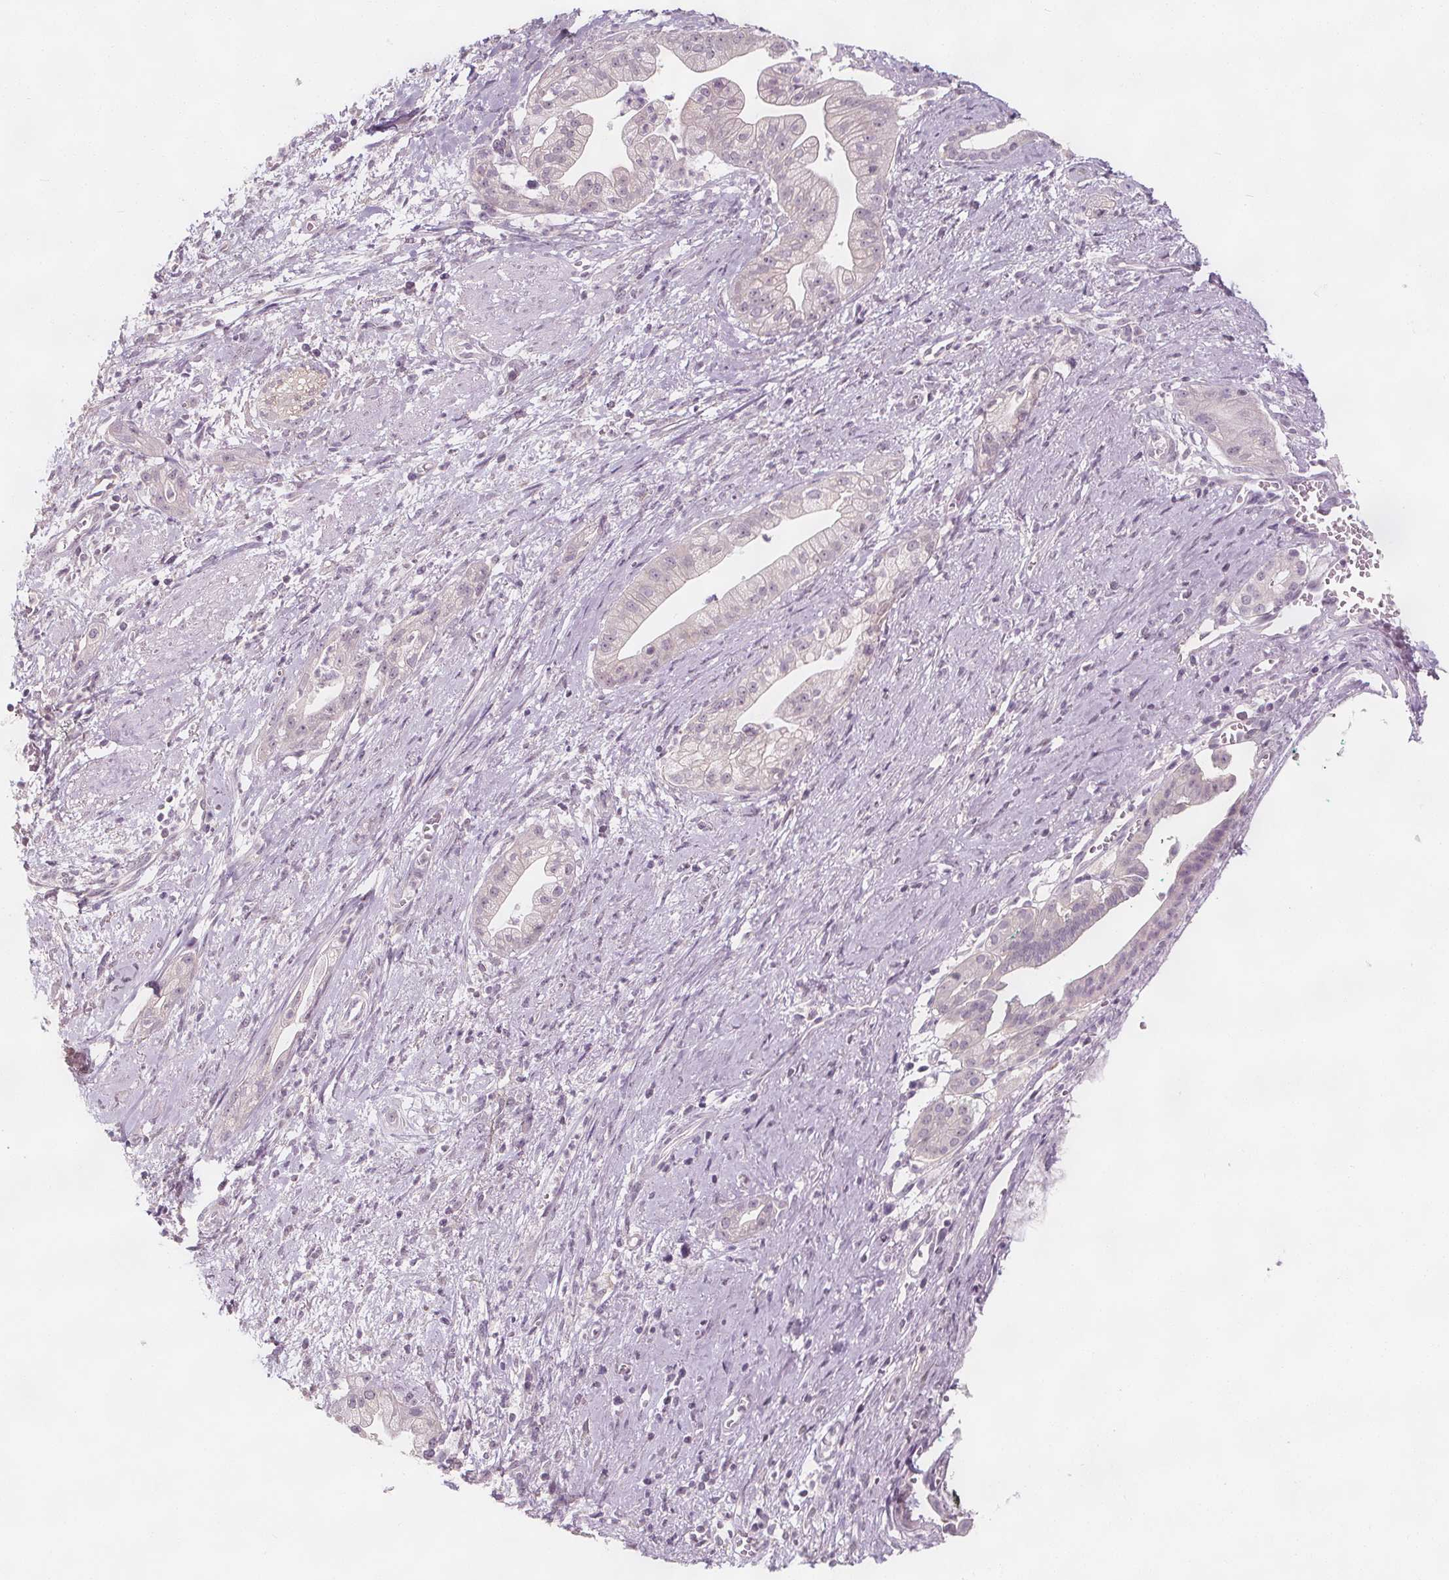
{"staining": {"intensity": "negative", "quantity": "none", "location": "none"}, "tissue": "pancreatic cancer", "cell_type": "Tumor cells", "image_type": "cancer", "snomed": [{"axis": "morphology", "description": "Normal tissue, NOS"}, {"axis": "morphology", "description": "Adenocarcinoma, NOS"}, {"axis": "topography", "description": "Lymph node"}, {"axis": "topography", "description": "Pancreas"}], "caption": "The IHC image has no significant expression in tumor cells of pancreatic cancer tissue.", "gene": "C1orf167", "patient": {"sex": "female", "age": 58}}